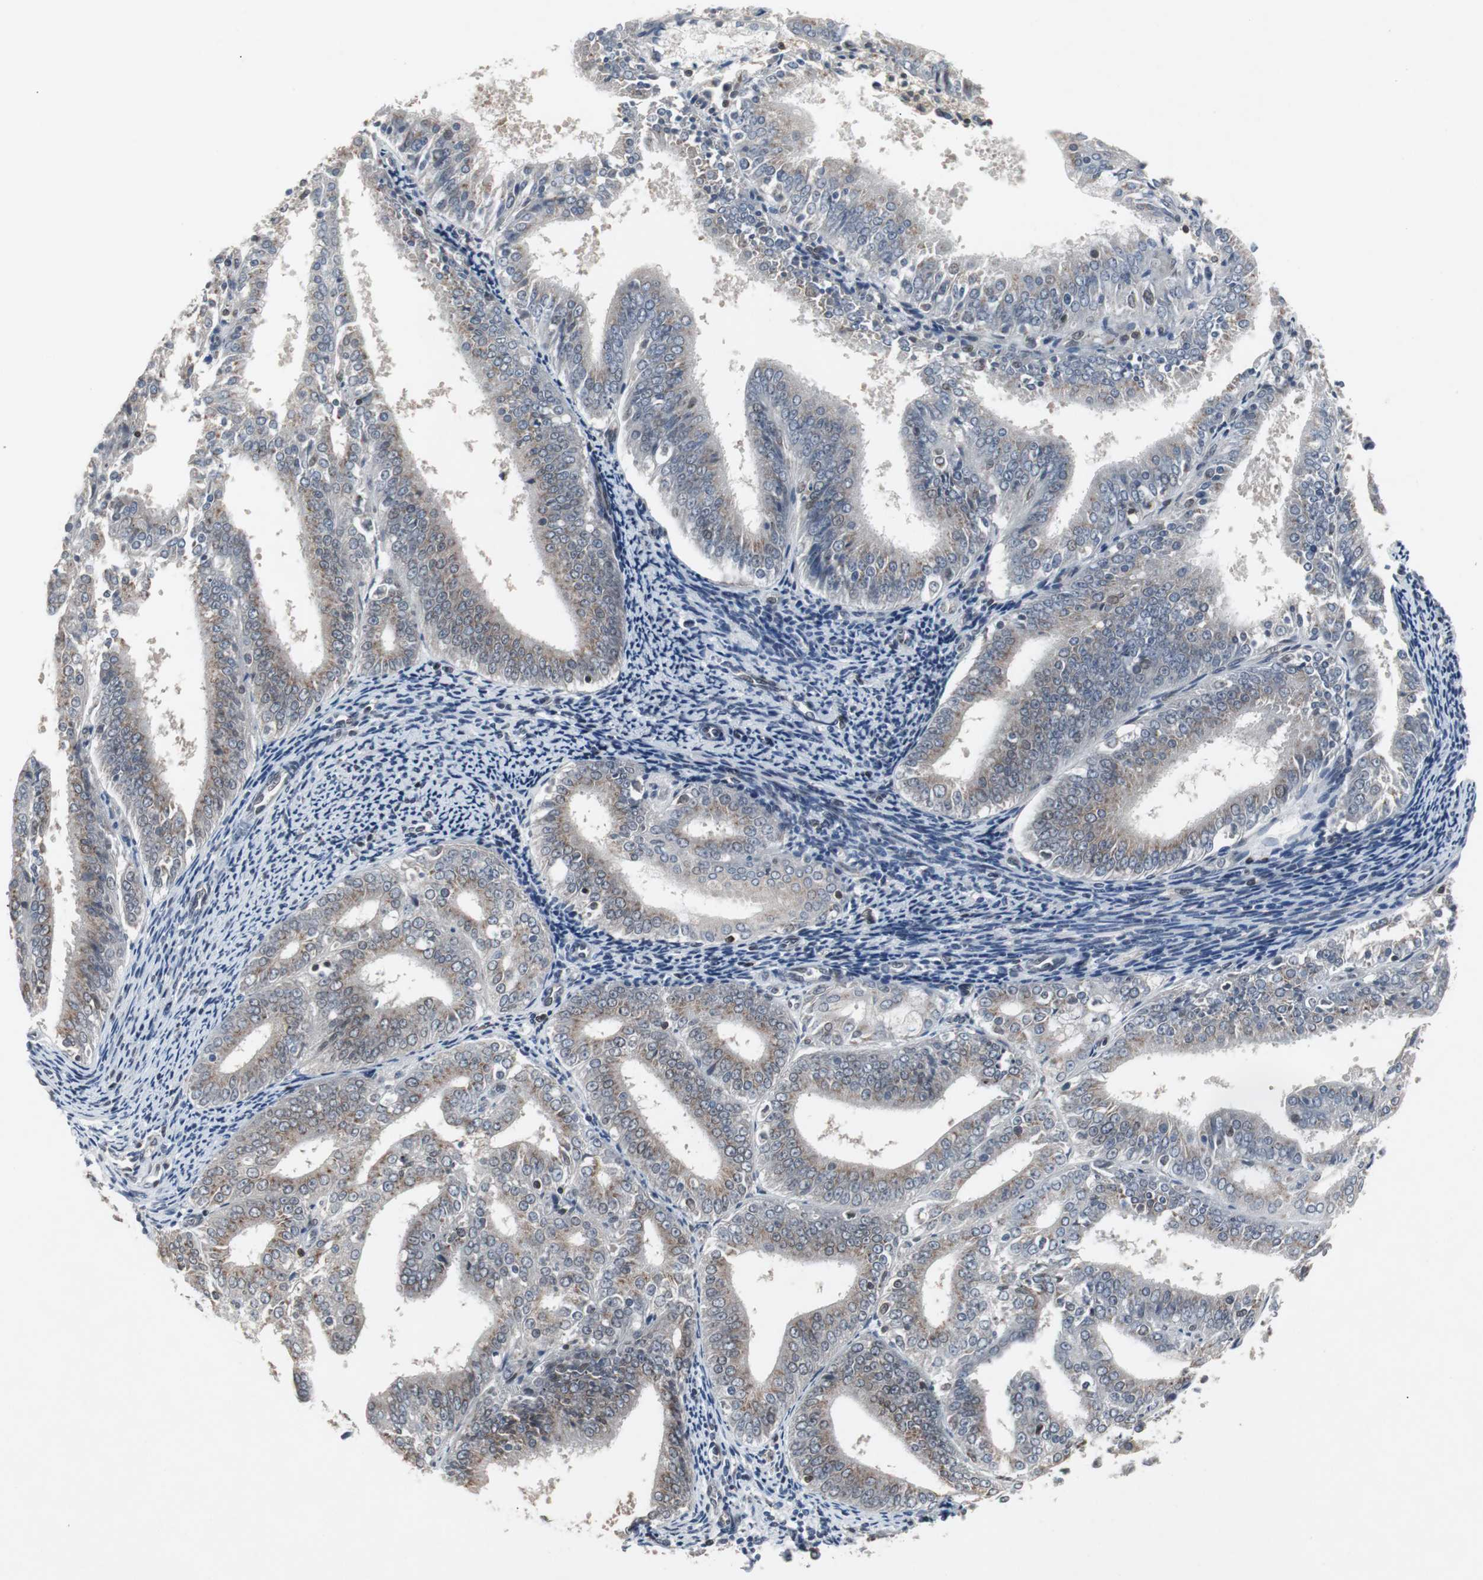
{"staining": {"intensity": "moderate", "quantity": "25%-75%", "location": "cytoplasmic/membranous"}, "tissue": "endometrial cancer", "cell_type": "Tumor cells", "image_type": "cancer", "snomed": [{"axis": "morphology", "description": "Adenocarcinoma, NOS"}, {"axis": "topography", "description": "Endometrium"}], "caption": "Endometrial cancer (adenocarcinoma) stained for a protein exhibits moderate cytoplasmic/membranous positivity in tumor cells.", "gene": "ZNF396", "patient": {"sex": "female", "age": 63}}